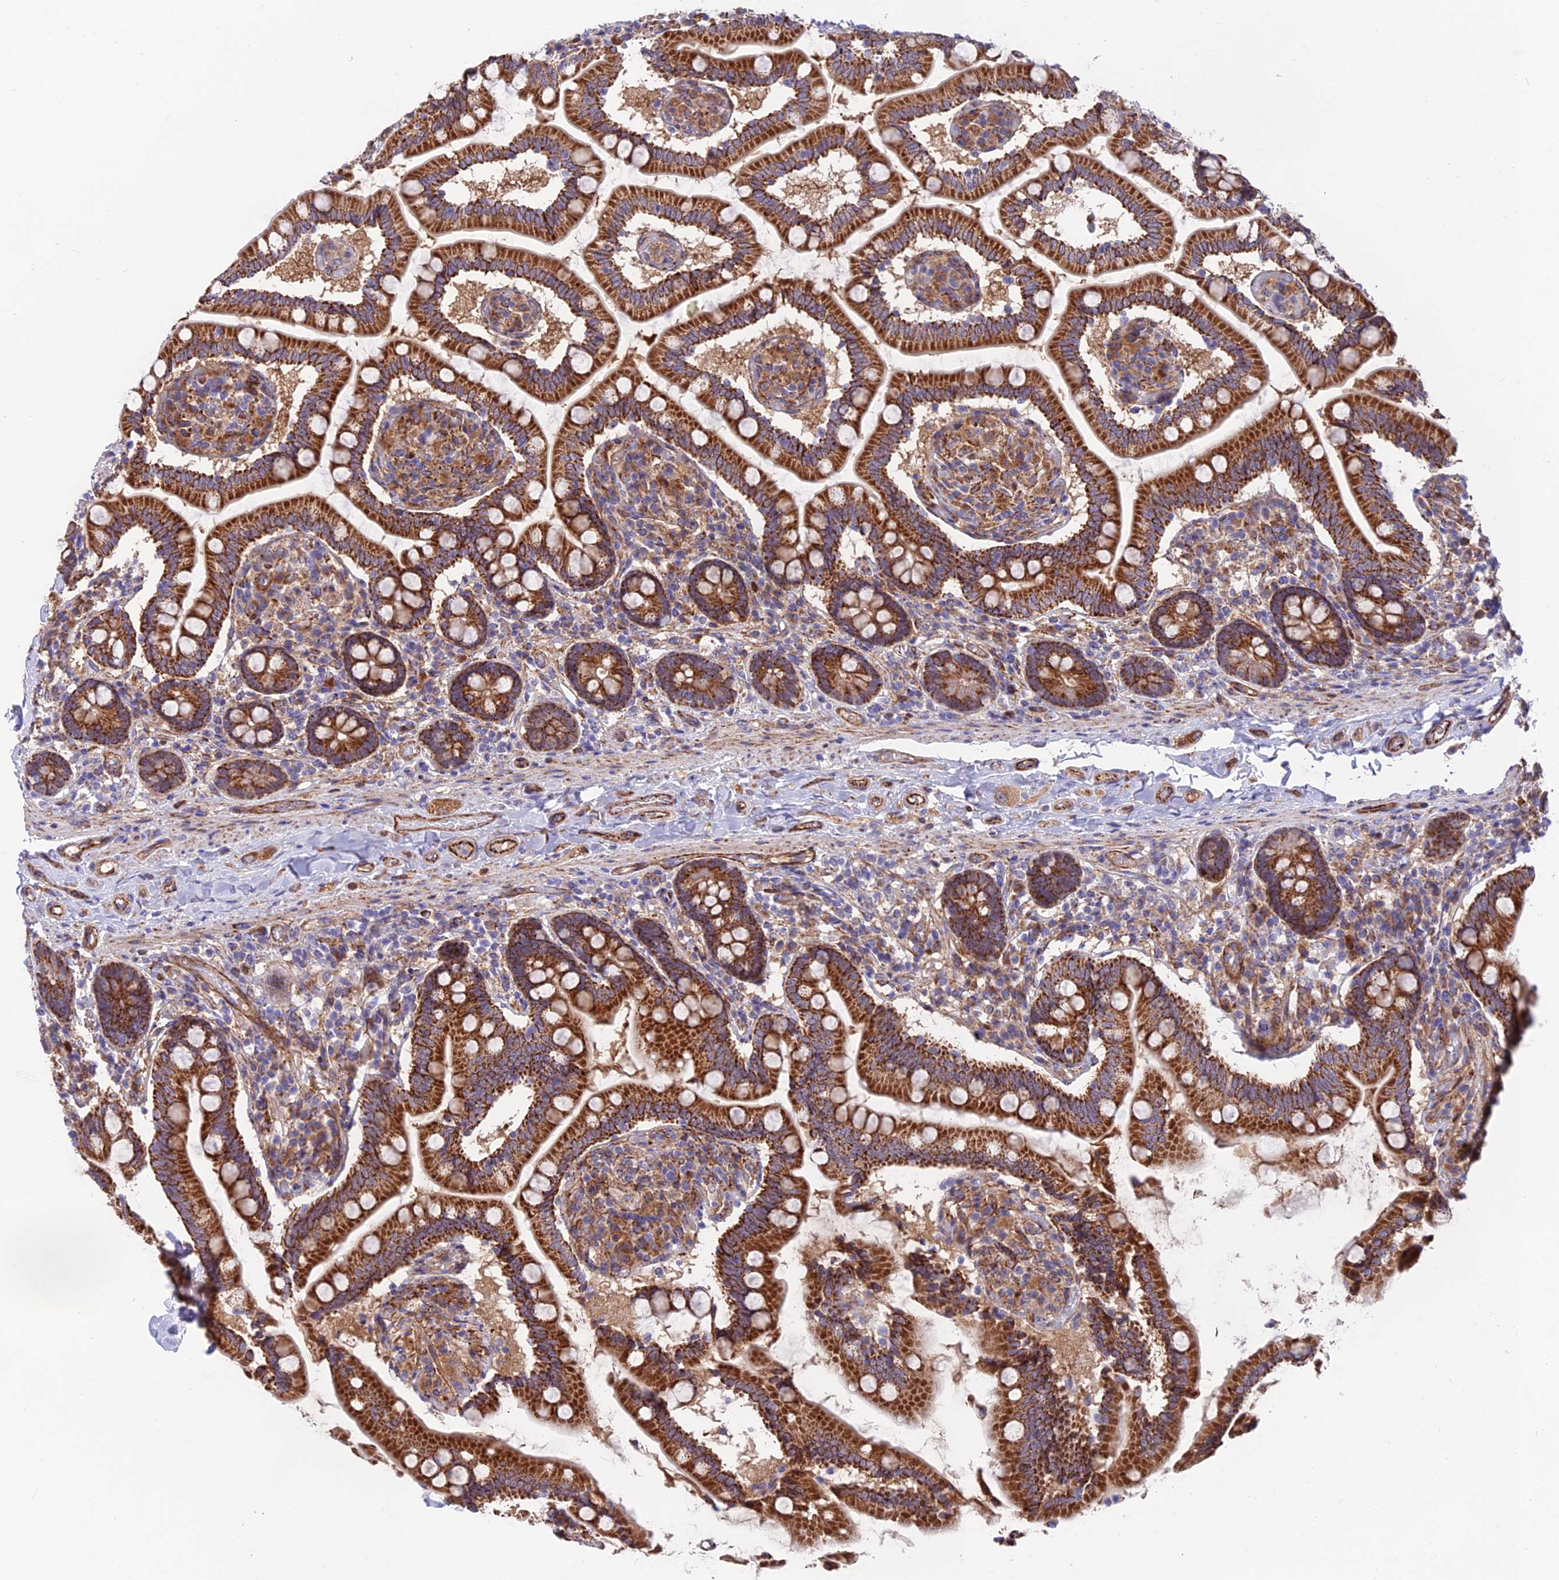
{"staining": {"intensity": "strong", "quantity": ">75%", "location": "cytoplasmic/membranous"}, "tissue": "small intestine", "cell_type": "Glandular cells", "image_type": "normal", "snomed": [{"axis": "morphology", "description": "Normal tissue, NOS"}, {"axis": "topography", "description": "Small intestine"}], "caption": "A micrograph showing strong cytoplasmic/membranous staining in about >75% of glandular cells in benign small intestine, as visualized by brown immunohistochemical staining.", "gene": "TIGD6", "patient": {"sex": "female", "age": 64}}